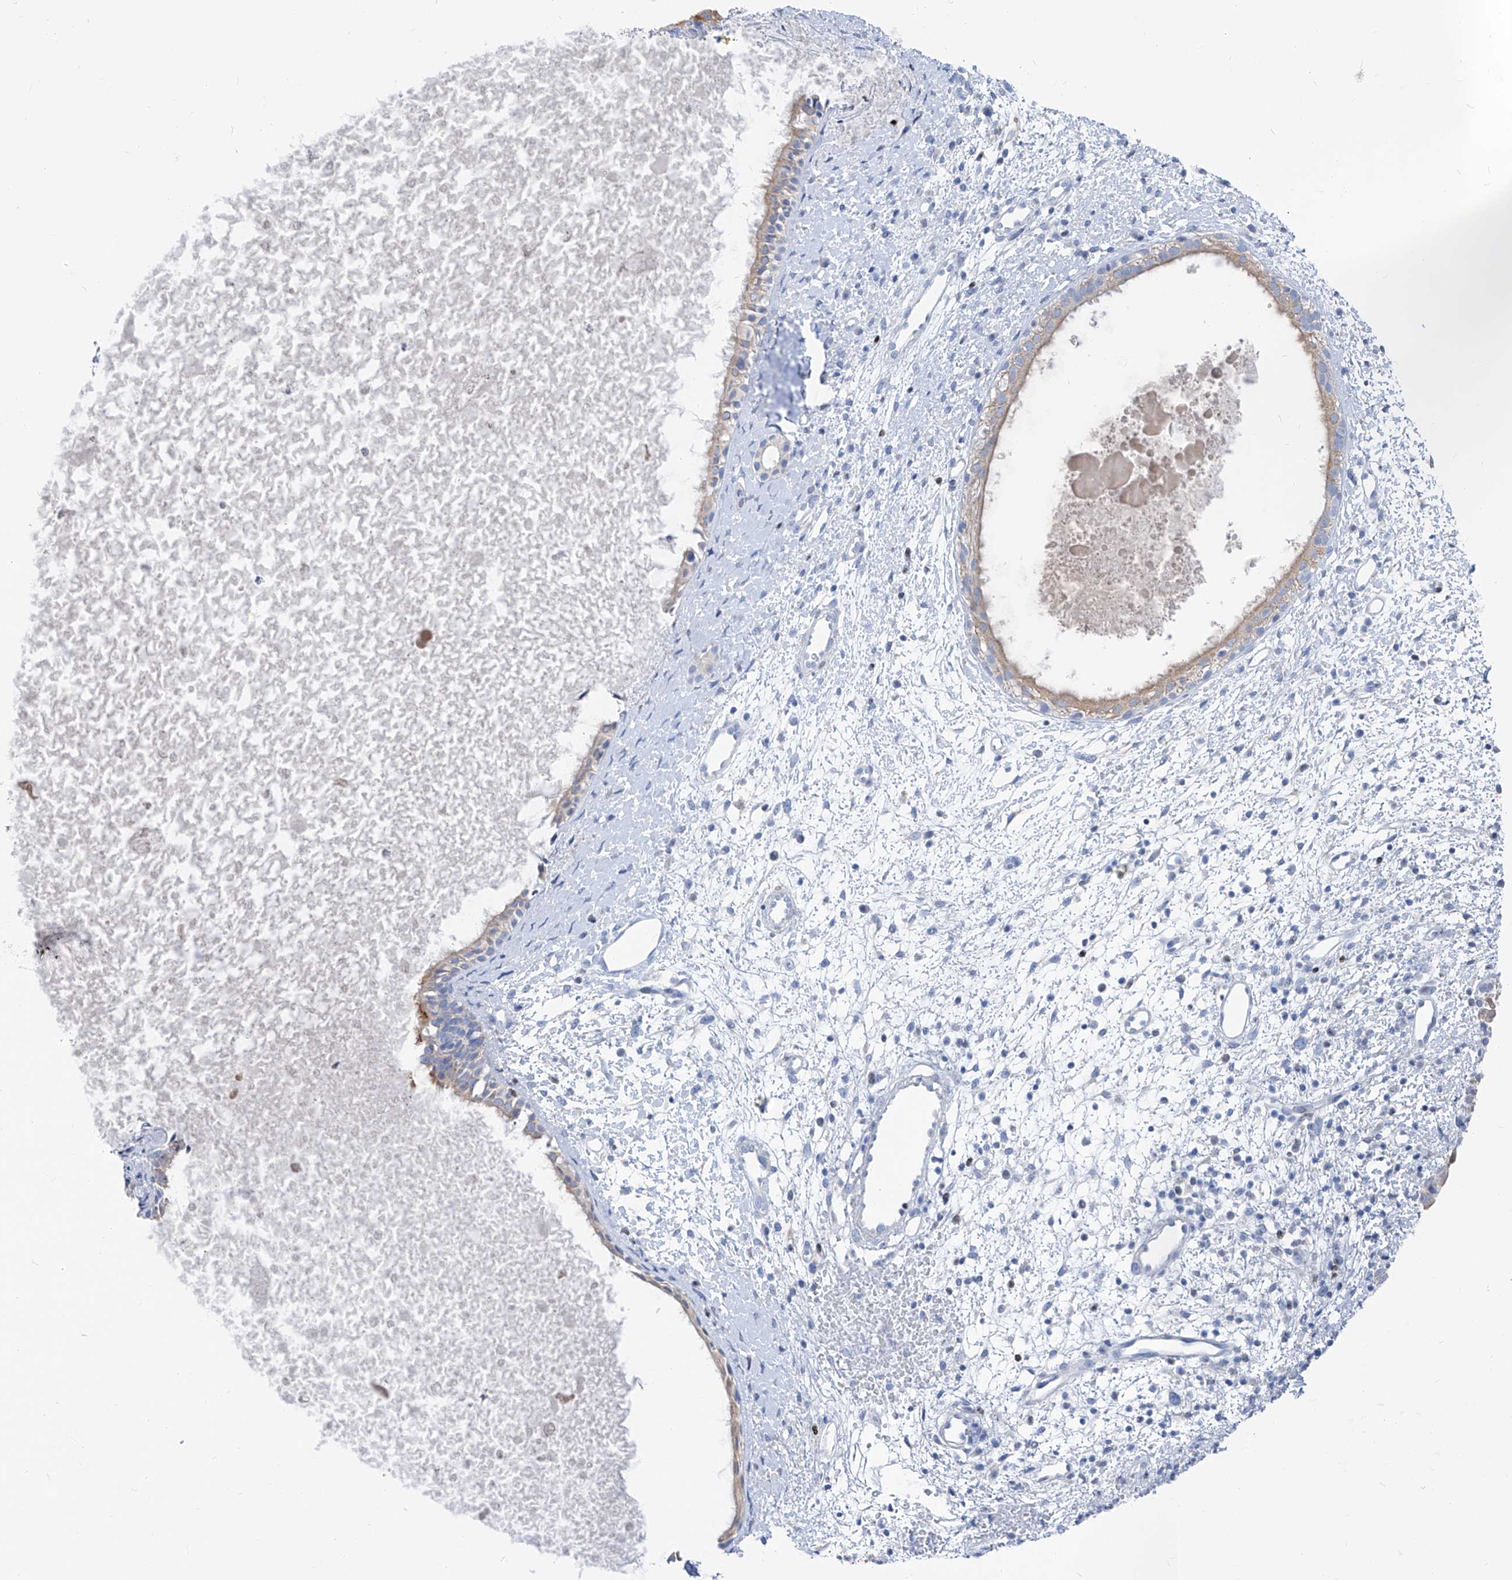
{"staining": {"intensity": "weak", "quantity": "25%-75%", "location": "cytoplasmic/membranous"}, "tissue": "nasopharynx", "cell_type": "Respiratory epithelial cells", "image_type": "normal", "snomed": [{"axis": "morphology", "description": "Normal tissue, NOS"}, {"axis": "topography", "description": "Nasopharynx"}], "caption": "Immunohistochemical staining of unremarkable human nasopharynx displays low levels of weak cytoplasmic/membranous staining in approximately 25%-75% of respiratory epithelial cells. (DAB IHC with brightfield microscopy, high magnification).", "gene": "FRS3", "patient": {"sex": "male", "age": 22}}